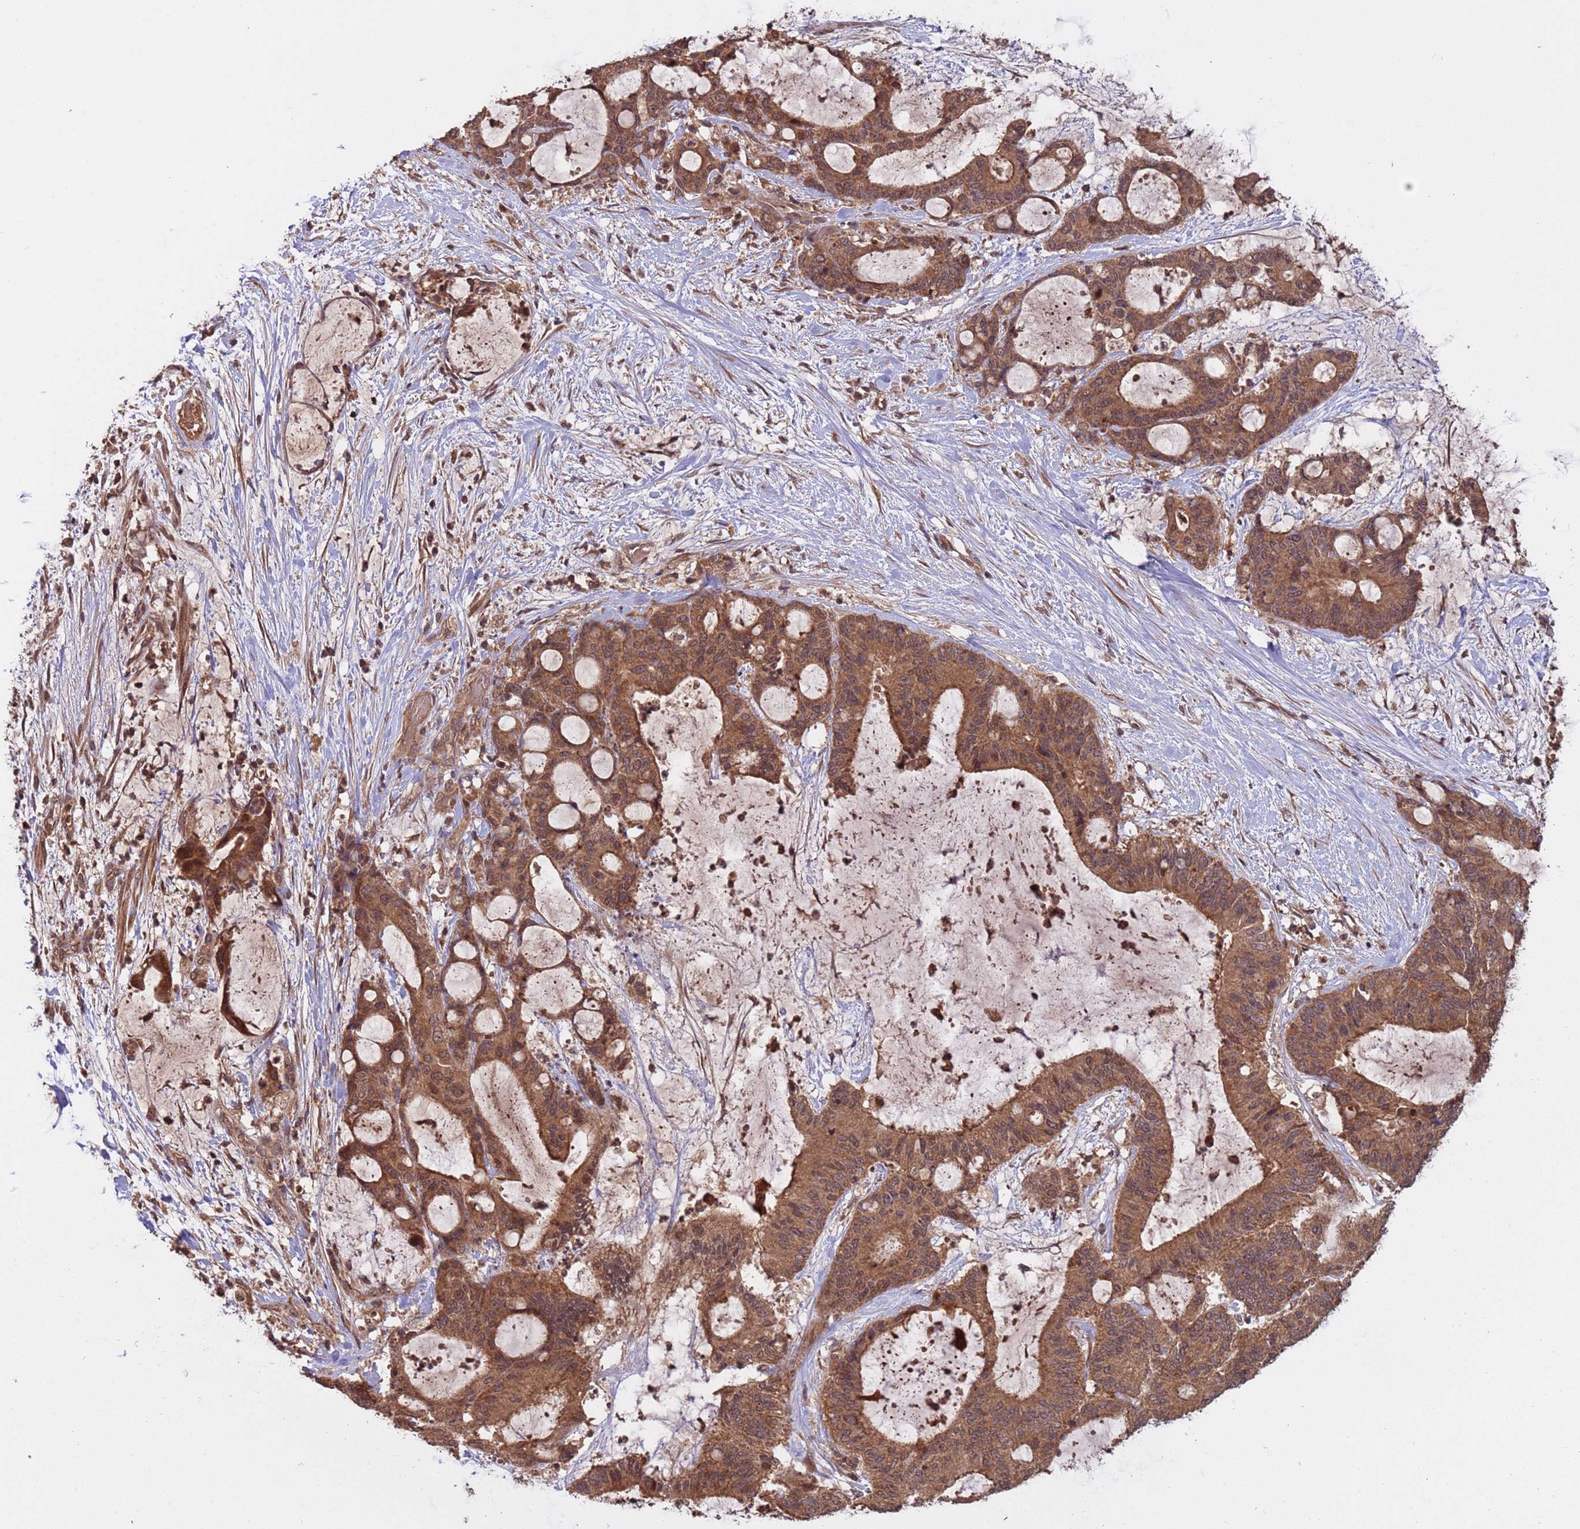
{"staining": {"intensity": "moderate", "quantity": ">75%", "location": "cytoplasmic/membranous,nuclear"}, "tissue": "liver cancer", "cell_type": "Tumor cells", "image_type": "cancer", "snomed": [{"axis": "morphology", "description": "Normal tissue, NOS"}, {"axis": "morphology", "description": "Cholangiocarcinoma"}, {"axis": "topography", "description": "Liver"}, {"axis": "topography", "description": "Peripheral nerve tissue"}], "caption": "A photomicrograph showing moderate cytoplasmic/membranous and nuclear expression in about >75% of tumor cells in liver cancer (cholangiocarcinoma), as visualized by brown immunohistochemical staining.", "gene": "ERI1", "patient": {"sex": "female", "age": 73}}